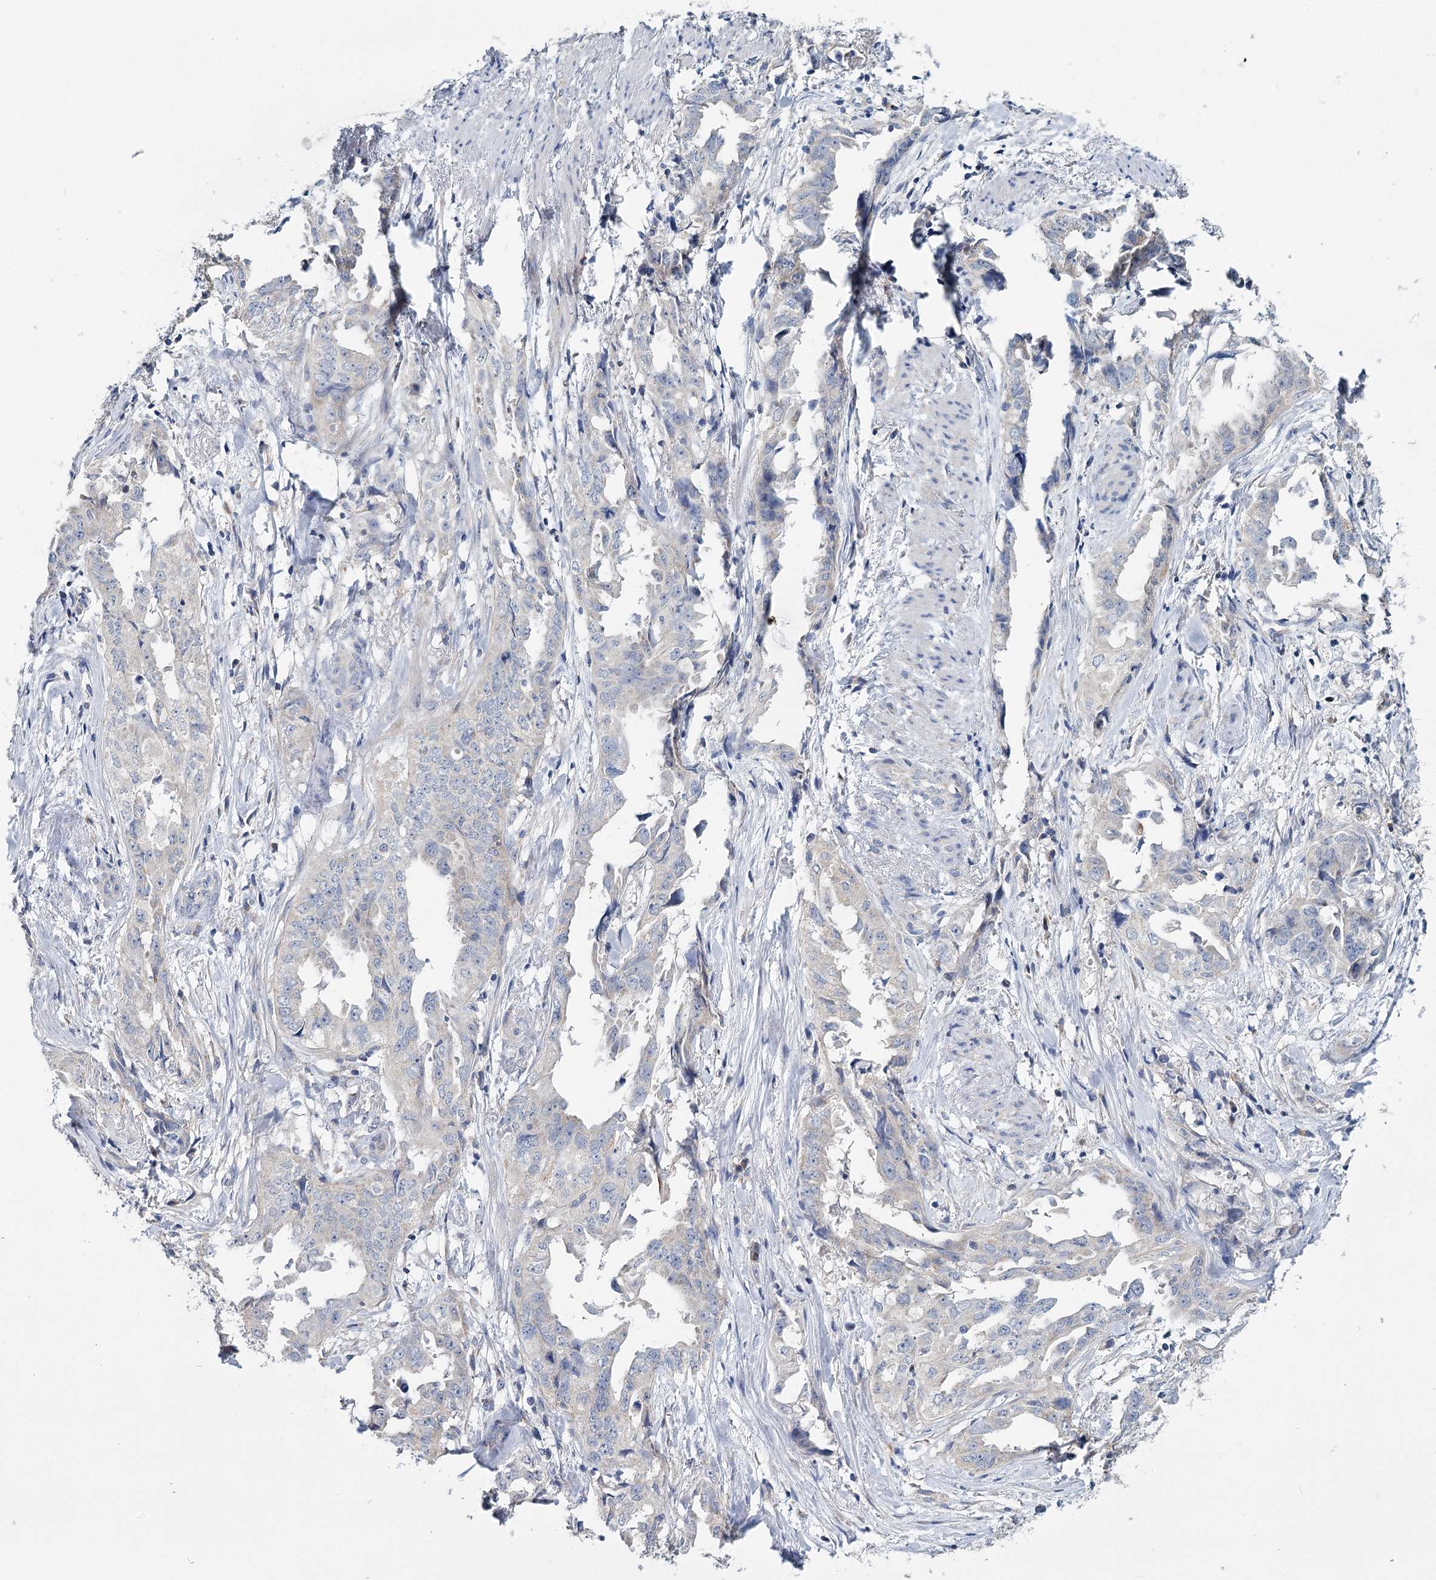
{"staining": {"intensity": "negative", "quantity": "none", "location": "none"}, "tissue": "endometrial cancer", "cell_type": "Tumor cells", "image_type": "cancer", "snomed": [{"axis": "morphology", "description": "Adenocarcinoma, NOS"}, {"axis": "topography", "description": "Endometrium"}], "caption": "Immunohistochemistry histopathology image of human endometrial adenocarcinoma stained for a protein (brown), which demonstrates no staining in tumor cells.", "gene": "ANKRD16", "patient": {"sex": "female", "age": 65}}